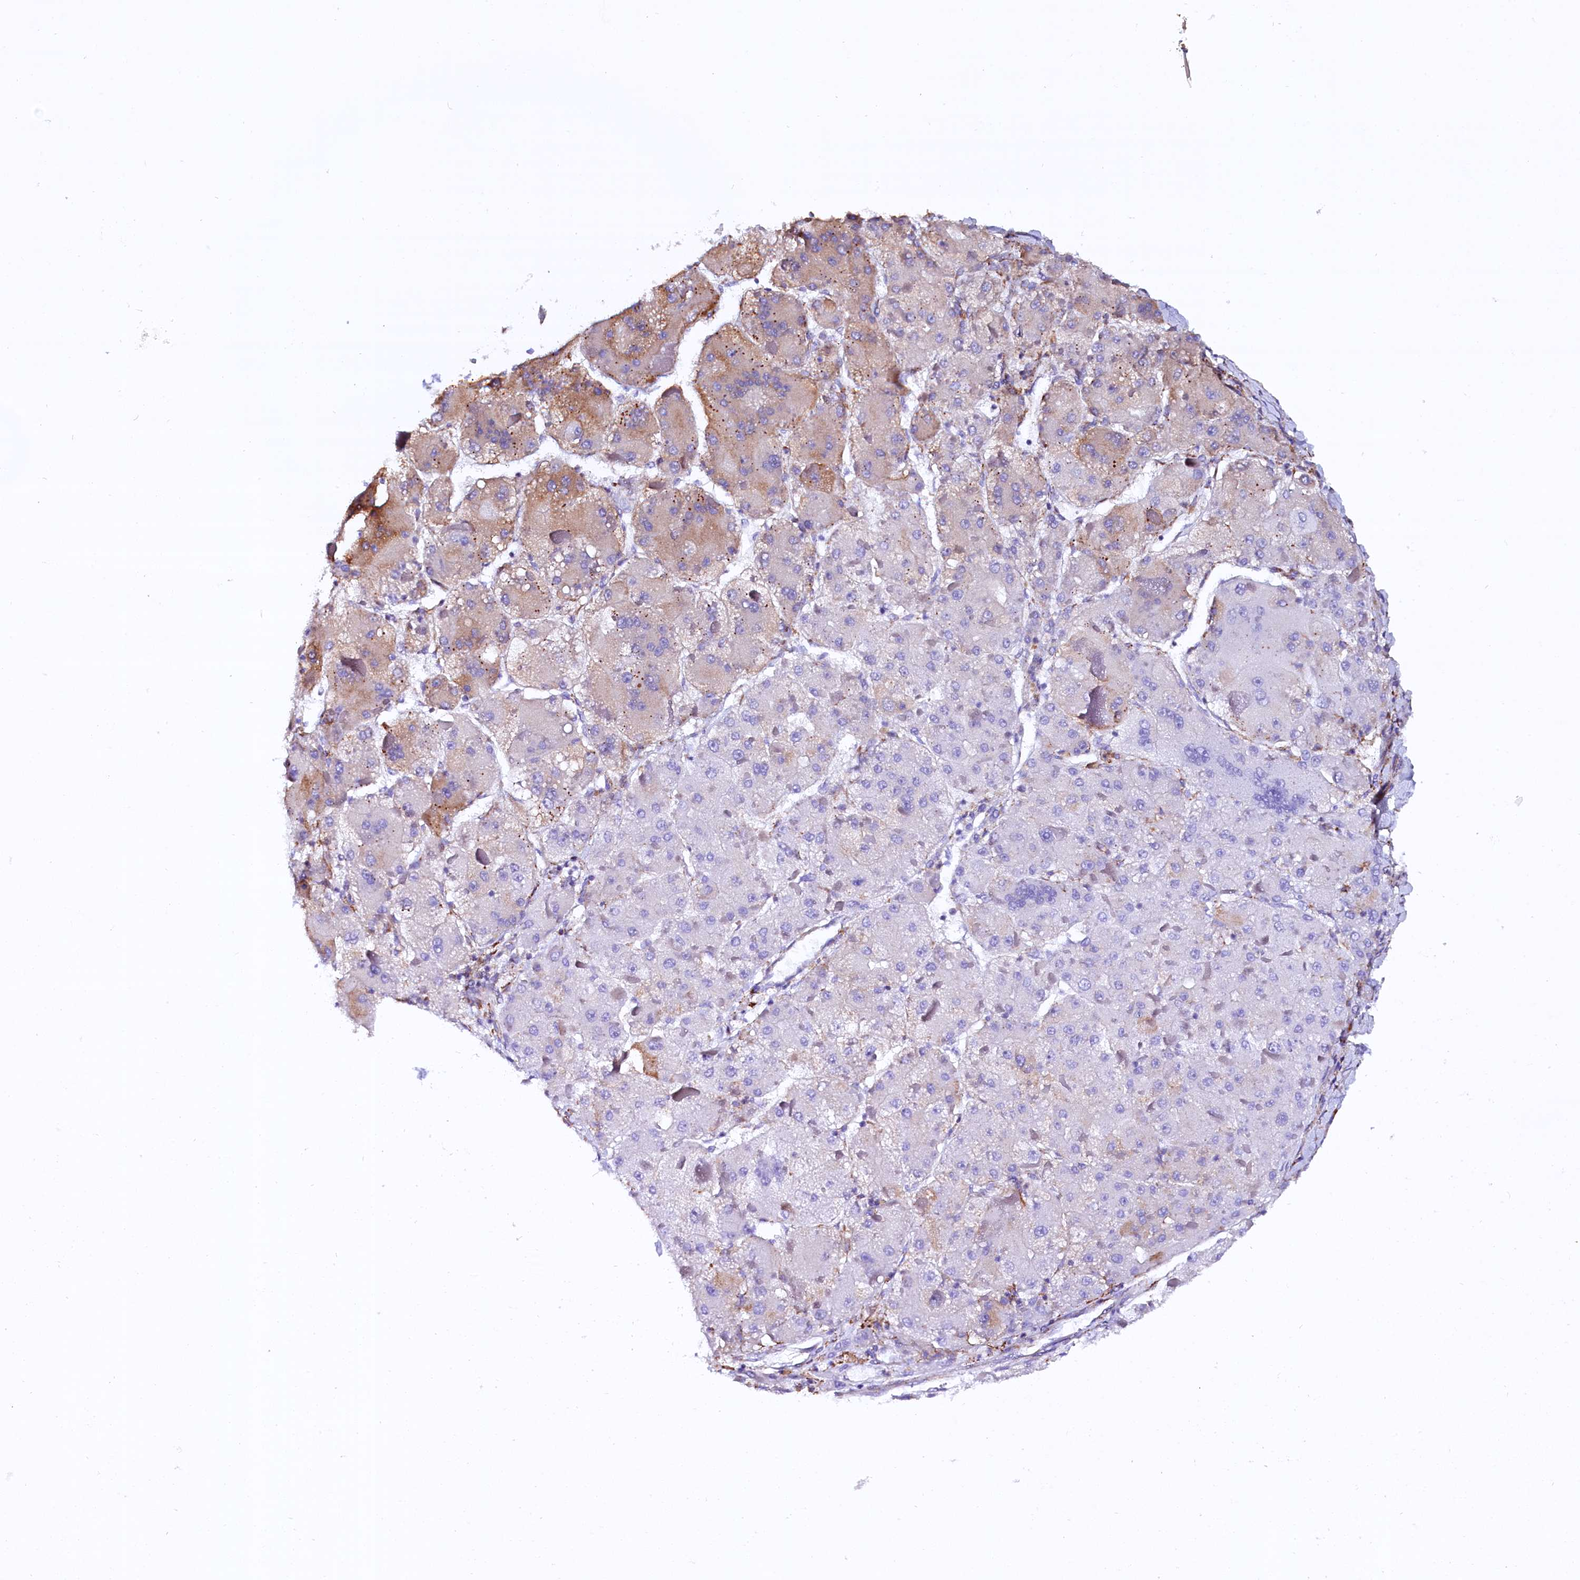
{"staining": {"intensity": "negative", "quantity": "none", "location": "none"}, "tissue": "liver cancer", "cell_type": "Tumor cells", "image_type": "cancer", "snomed": [{"axis": "morphology", "description": "Carcinoma, Hepatocellular, NOS"}, {"axis": "topography", "description": "Liver"}], "caption": "Immunohistochemistry (IHC) photomicrograph of human liver cancer (hepatocellular carcinoma) stained for a protein (brown), which reveals no staining in tumor cells.", "gene": "CMTR2", "patient": {"sex": "female", "age": 73}}